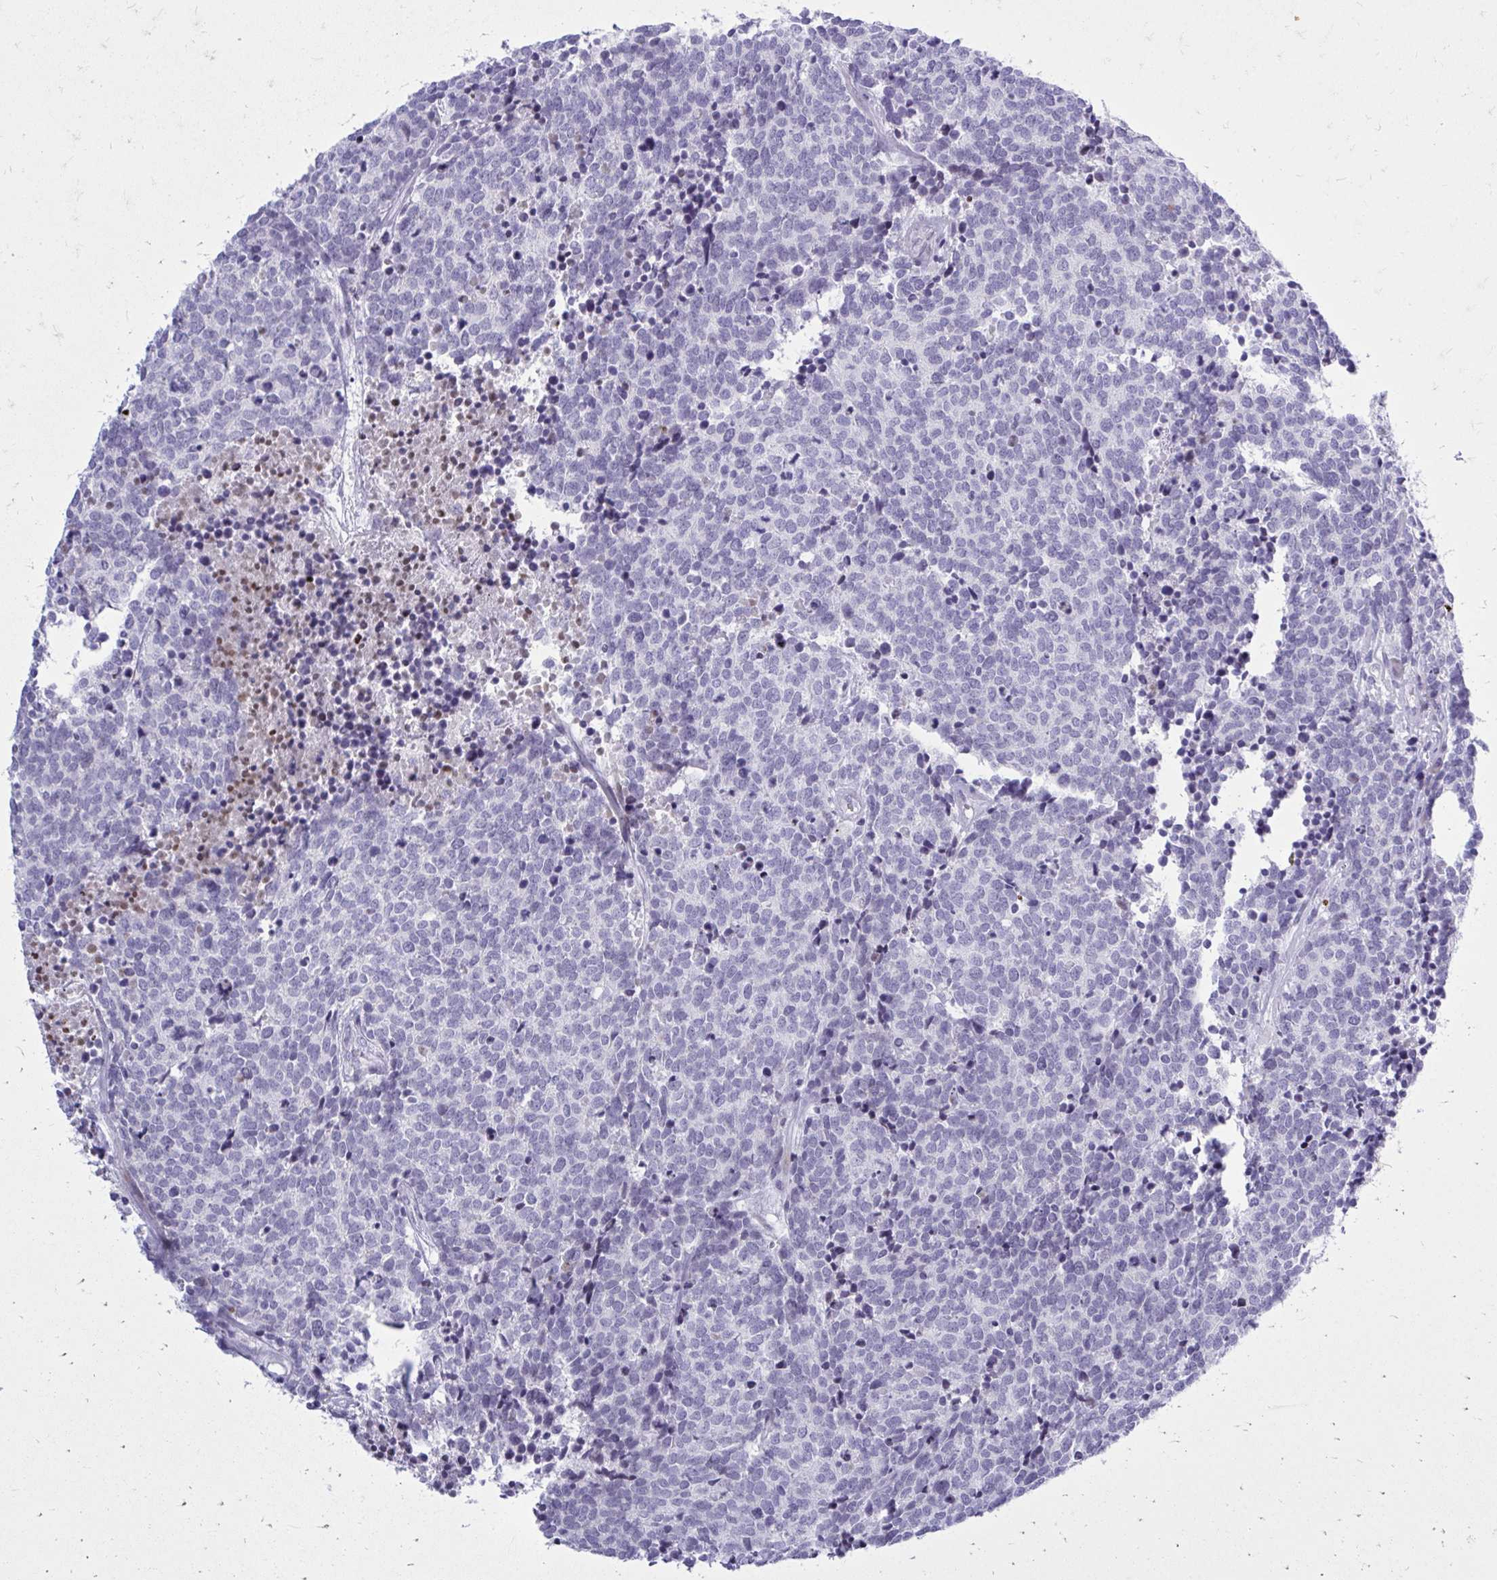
{"staining": {"intensity": "negative", "quantity": "none", "location": "none"}, "tissue": "carcinoid", "cell_type": "Tumor cells", "image_type": "cancer", "snomed": [{"axis": "morphology", "description": "Carcinoid, malignant, NOS"}, {"axis": "topography", "description": "Skin"}], "caption": "Immunohistochemistry photomicrograph of neoplastic tissue: human carcinoid stained with DAB (3,3'-diaminobenzidine) reveals no significant protein staining in tumor cells.", "gene": "GABRA1", "patient": {"sex": "female", "age": 79}}